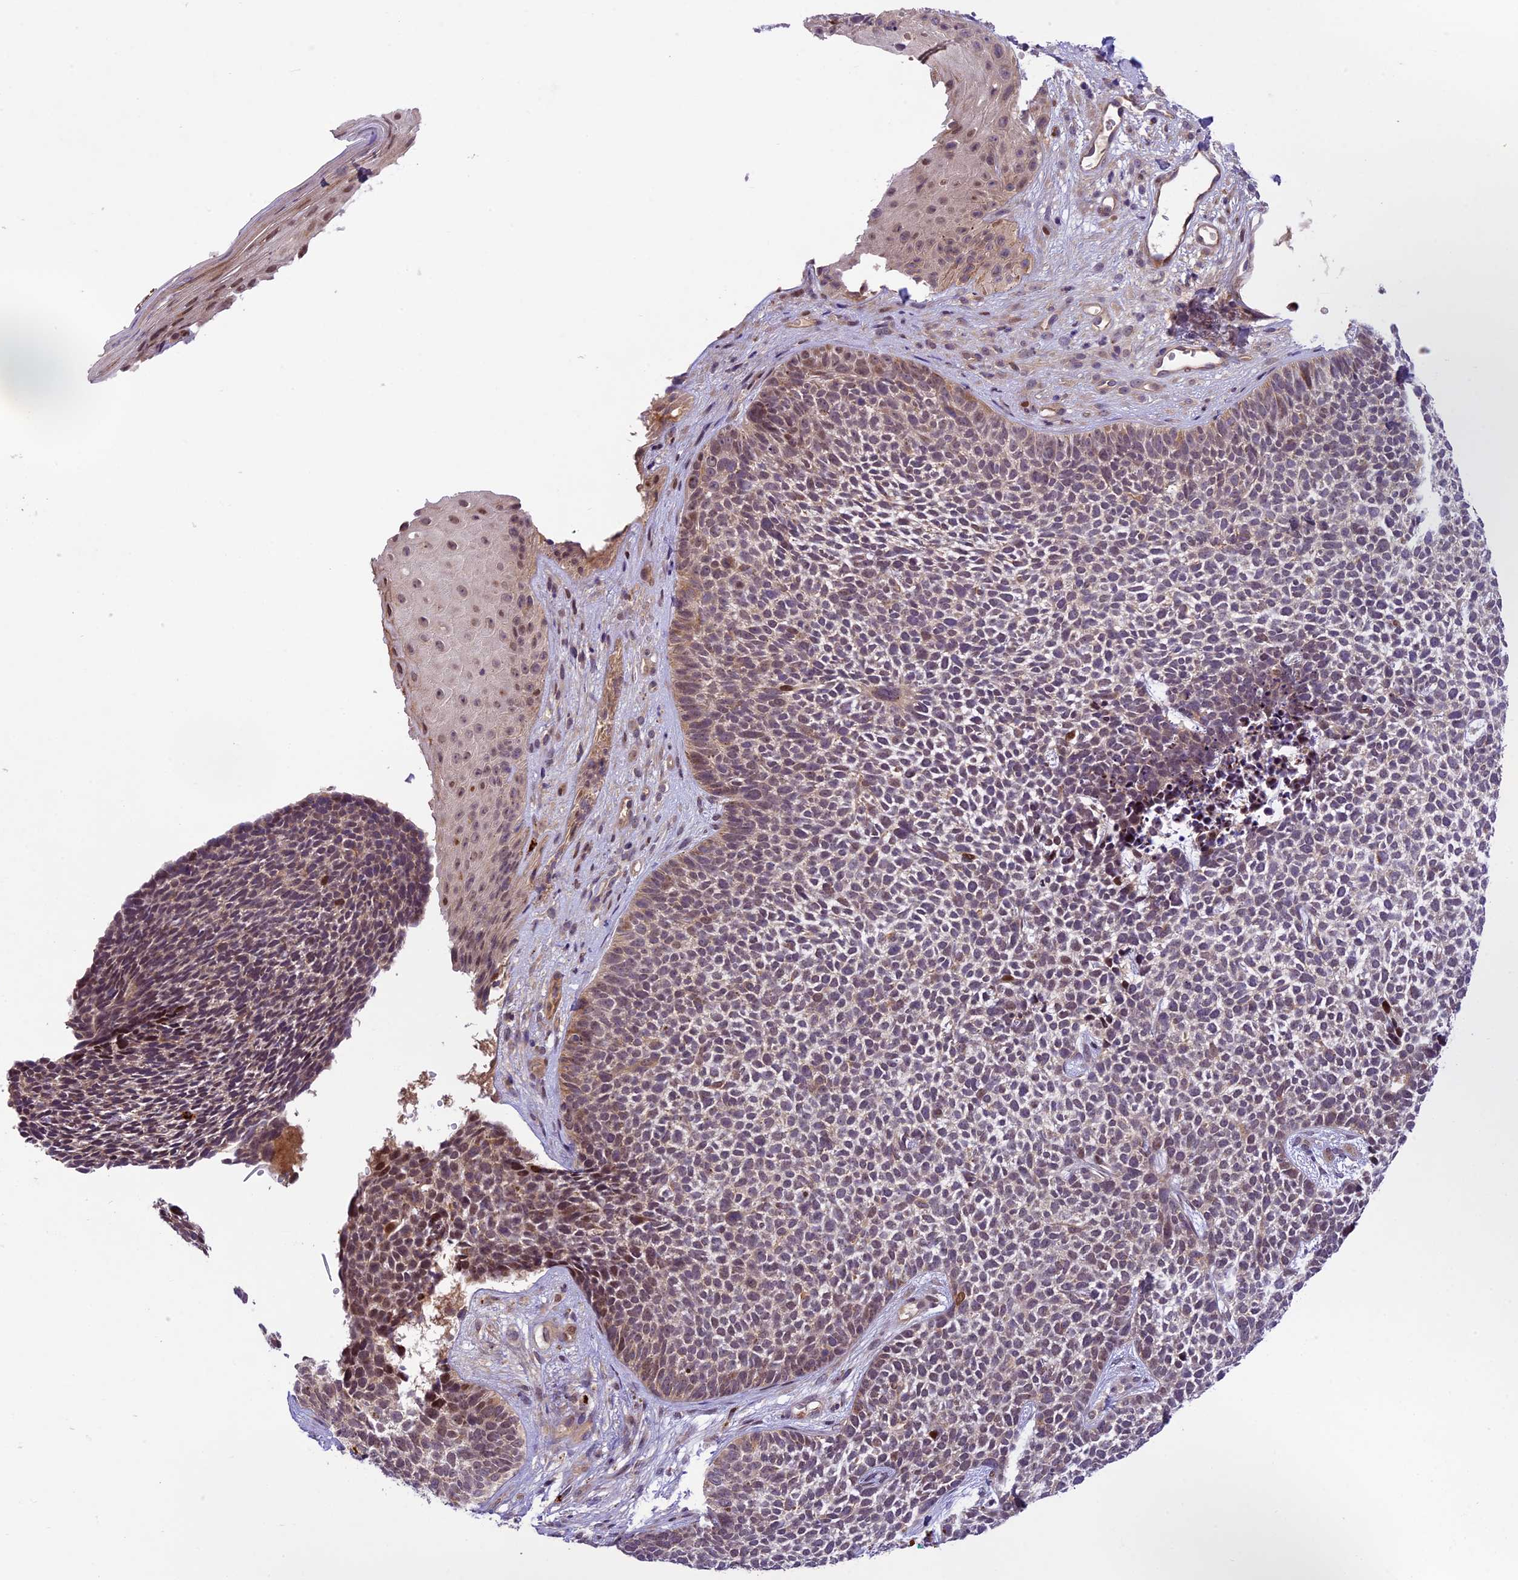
{"staining": {"intensity": "moderate", "quantity": "25%-75%", "location": "nuclear"}, "tissue": "skin cancer", "cell_type": "Tumor cells", "image_type": "cancer", "snomed": [{"axis": "morphology", "description": "Basal cell carcinoma"}, {"axis": "topography", "description": "Skin"}], "caption": "A brown stain highlights moderate nuclear positivity of a protein in human skin cancer (basal cell carcinoma) tumor cells.", "gene": "NEK8", "patient": {"sex": "female", "age": 84}}